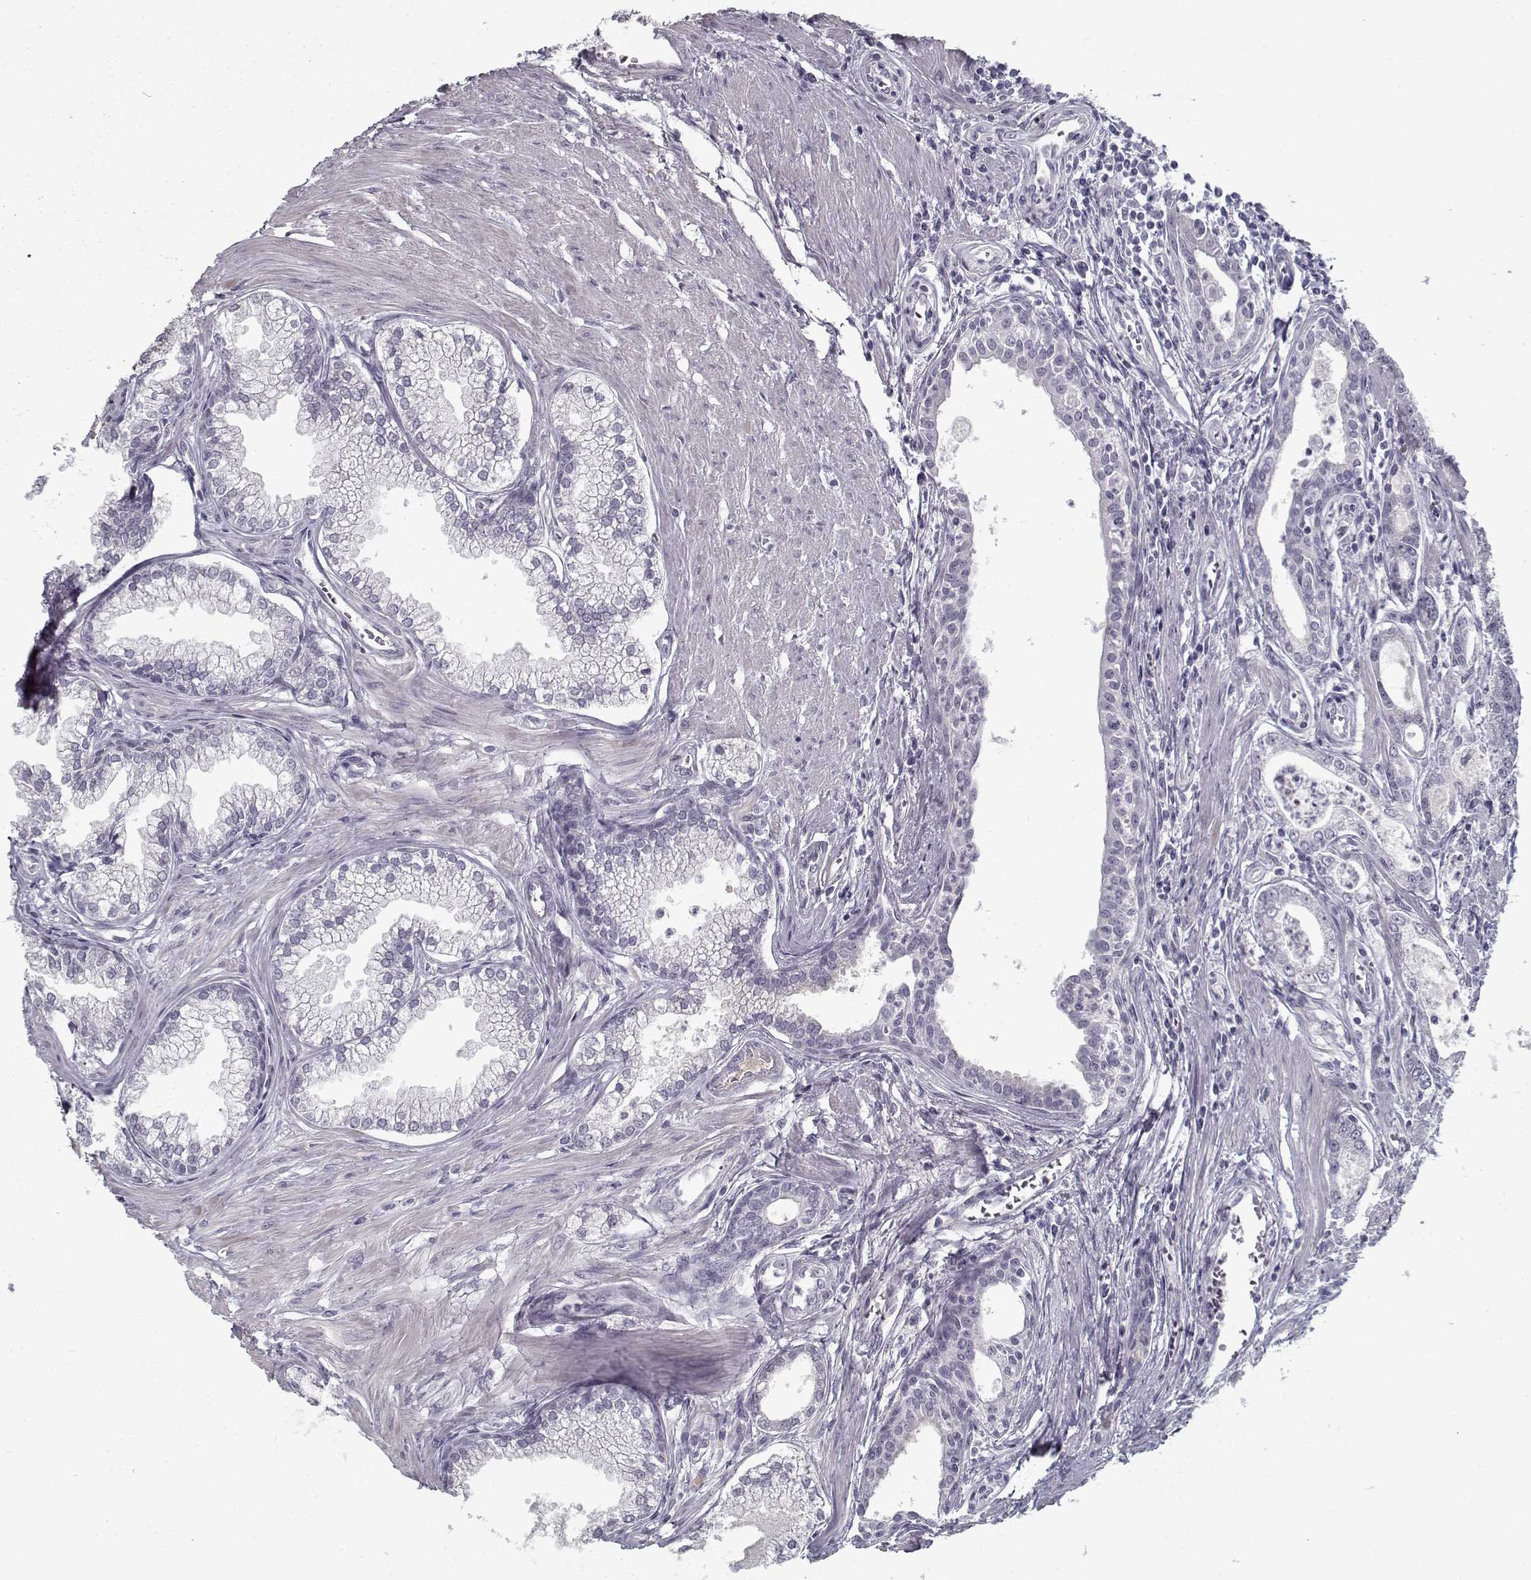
{"staining": {"intensity": "negative", "quantity": "none", "location": "none"}, "tissue": "prostate cancer", "cell_type": "Tumor cells", "image_type": "cancer", "snomed": [{"axis": "morphology", "description": "Adenocarcinoma, NOS"}, {"axis": "topography", "description": "Prostate"}], "caption": "This is an immunohistochemistry histopathology image of human adenocarcinoma (prostate). There is no positivity in tumor cells.", "gene": "SPACA9", "patient": {"sex": "male", "age": 71}}